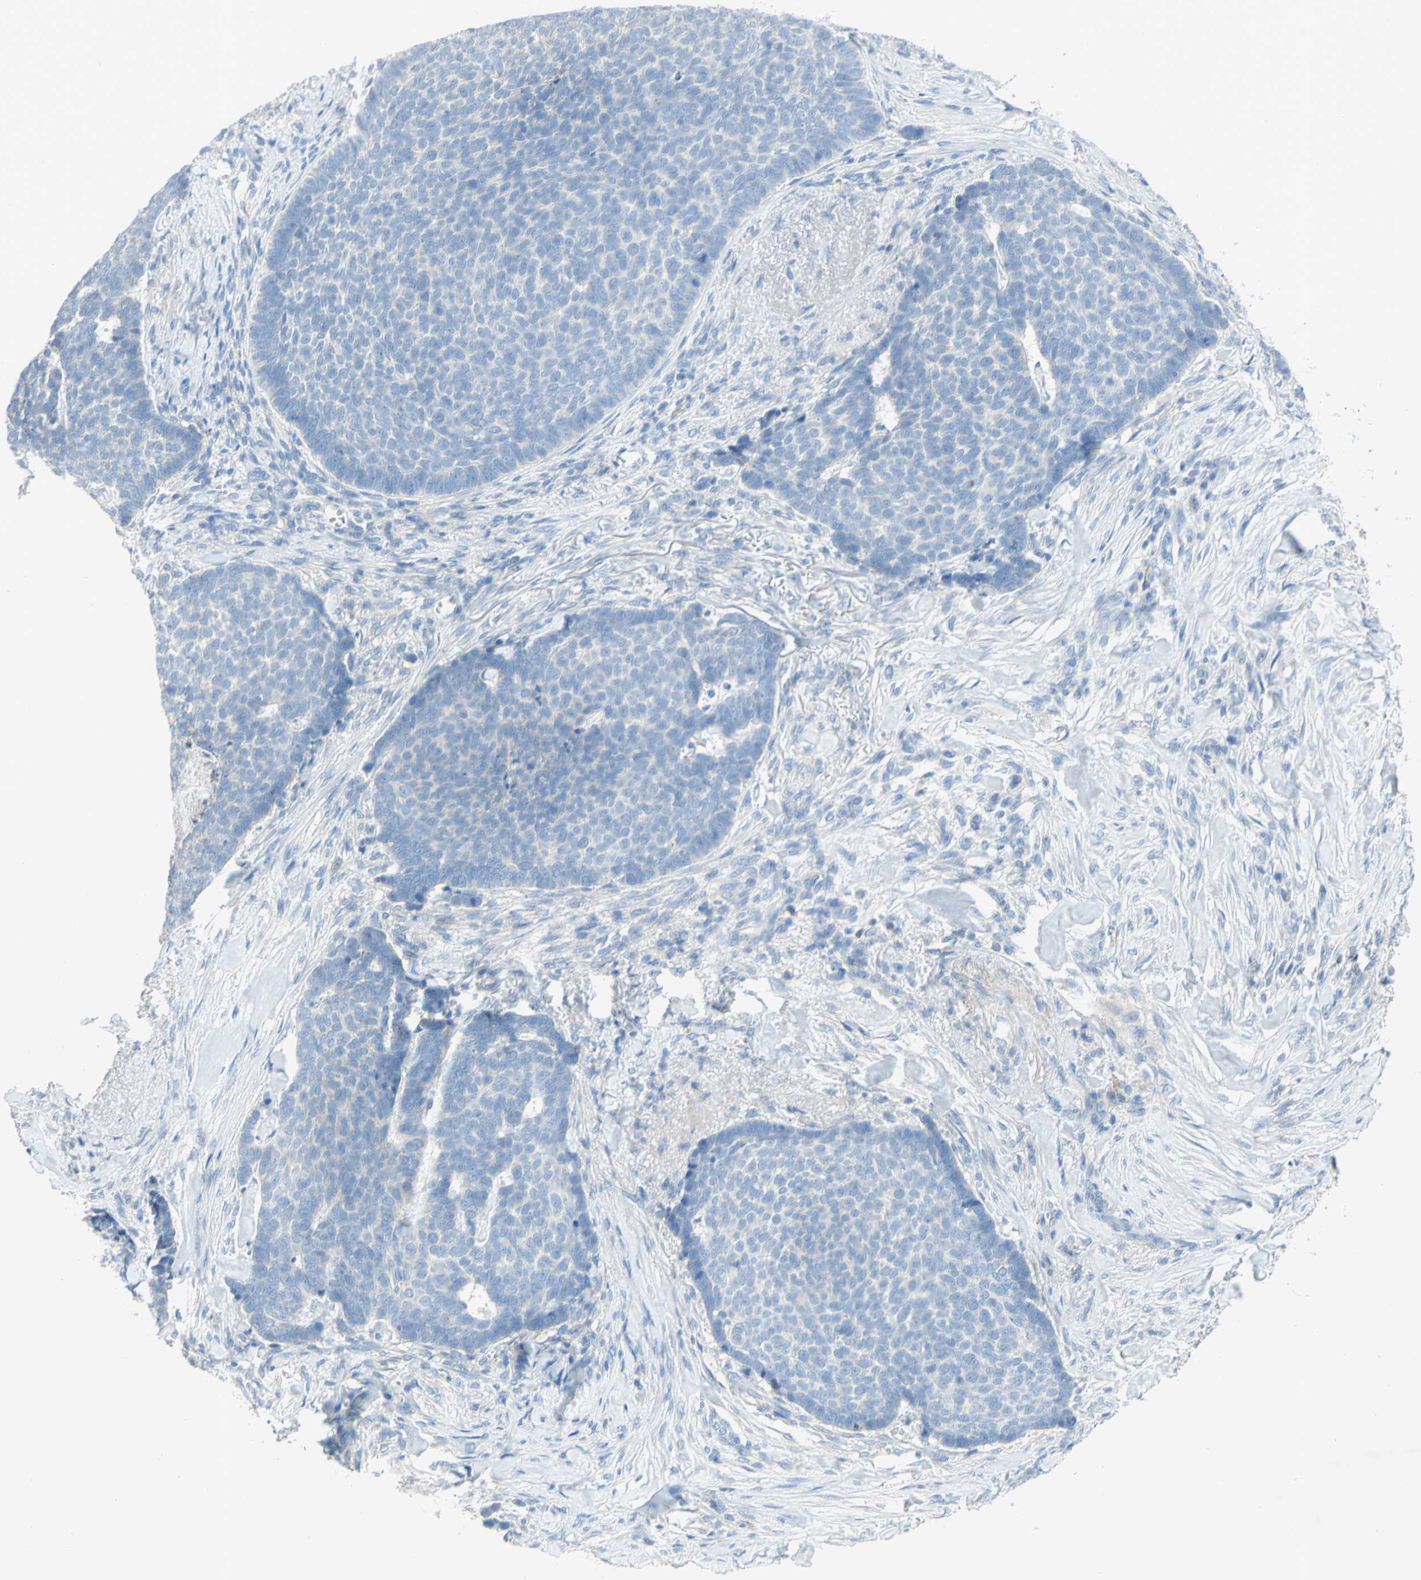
{"staining": {"intensity": "negative", "quantity": "none", "location": "none"}, "tissue": "skin cancer", "cell_type": "Tumor cells", "image_type": "cancer", "snomed": [{"axis": "morphology", "description": "Basal cell carcinoma"}, {"axis": "topography", "description": "Skin"}], "caption": "Immunohistochemical staining of human basal cell carcinoma (skin) demonstrates no significant staining in tumor cells.", "gene": "ACADL", "patient": {"sex": "male", "age": 84}}